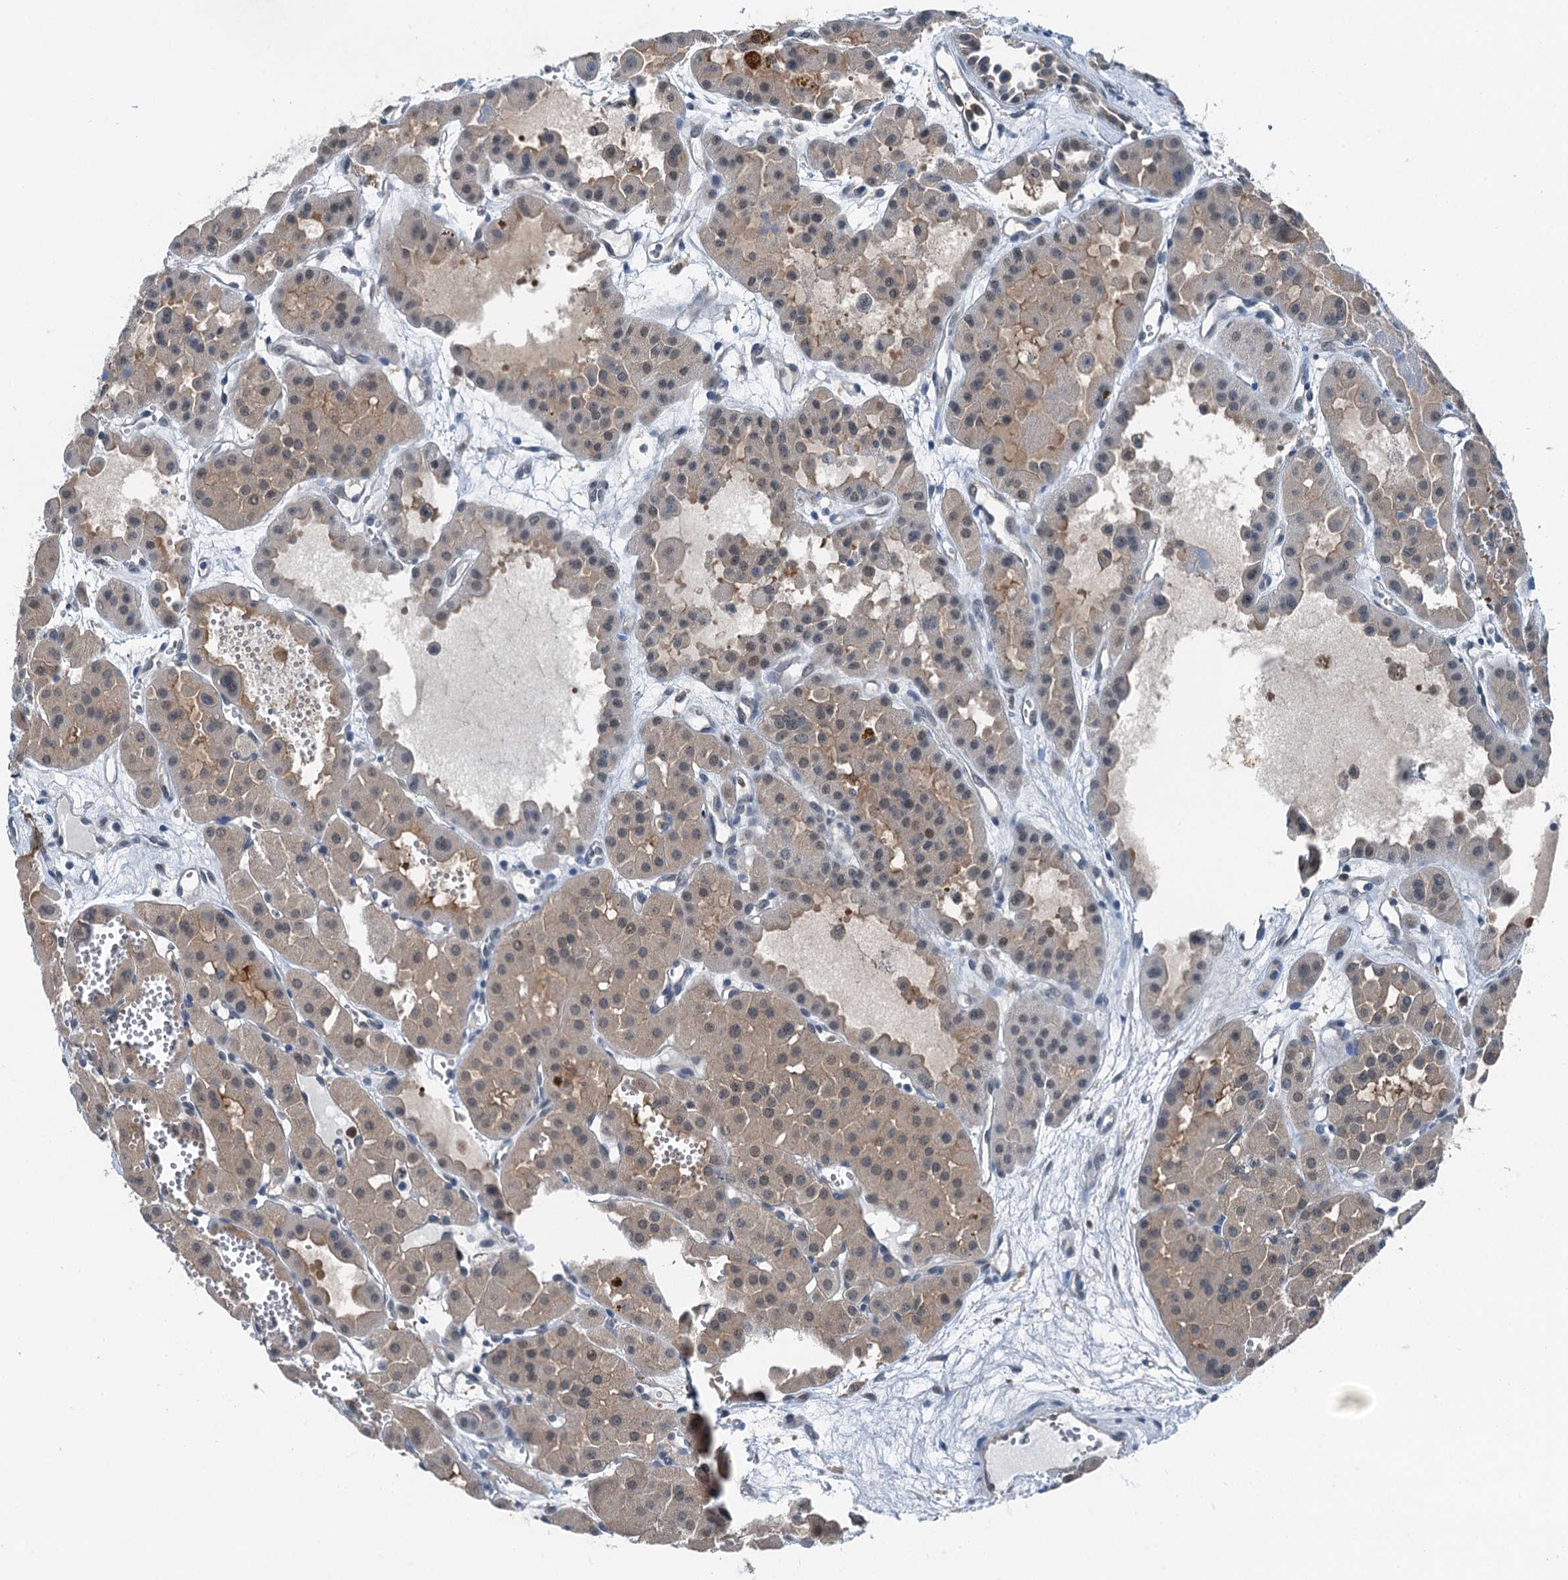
{"staining": {"intensity": "weak", "quantity": "<25%", "location": "cytoplasmic/membranous"}, "tissue": "renal cancer", "cell_type": "Tumor cells", "image_type": "cancer", "snomed": [{"axis": "morphology", "description": "Carcinoma, NOS"}, {"axis": "topography", "description": "Kidney"}], "caption": "Protein analysis of renal cancer (carcinoma) demonstrates no significant expression in tumor cells.", "gene": "RNH1", "patient": {"sex": "female", "age": 75}}